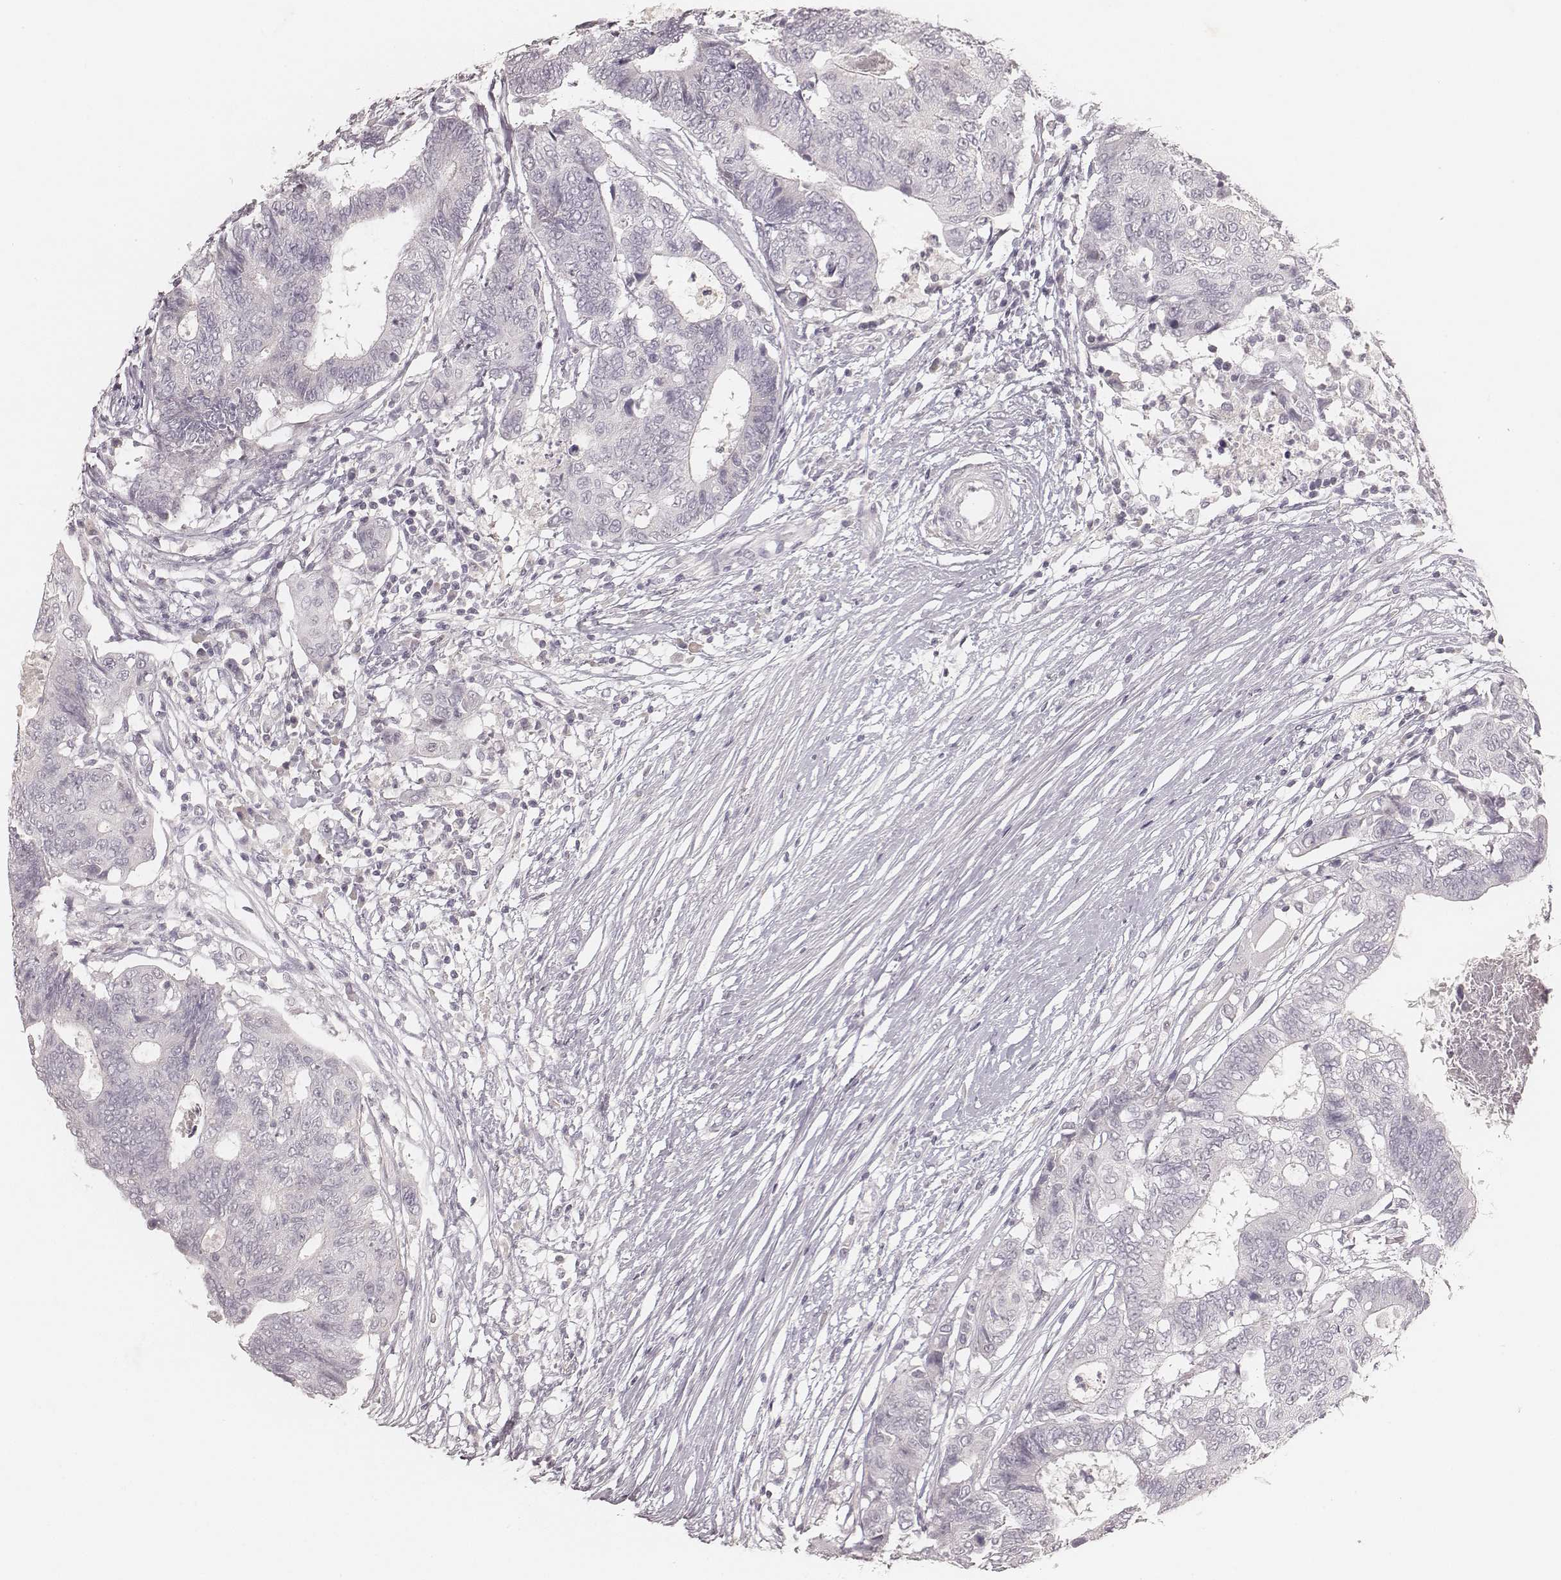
{"staining": {"intensity": "negative", "quantity": "none", "location": "none"}, "tissue": "colorectal cancer", "cell_type": "Tumor cells", "image_type": "cancer", "snomed": [{"axis": "morphology", "description": "Adenocarcinoma, NOS"}, {"axis": "topography", "description": "Colon"}], "caption": "This histopathology image is of adenocarcinoma (colorectal) stained with immunohistochemistry to label a protein in brown with the nuclei are counter-stained blue. There is no positivity in tumor cells. (IHC, brightfield microscopy, high magnification).", "gene": "MADCAM1", "patient": {"sex": "female", "age": 48}}